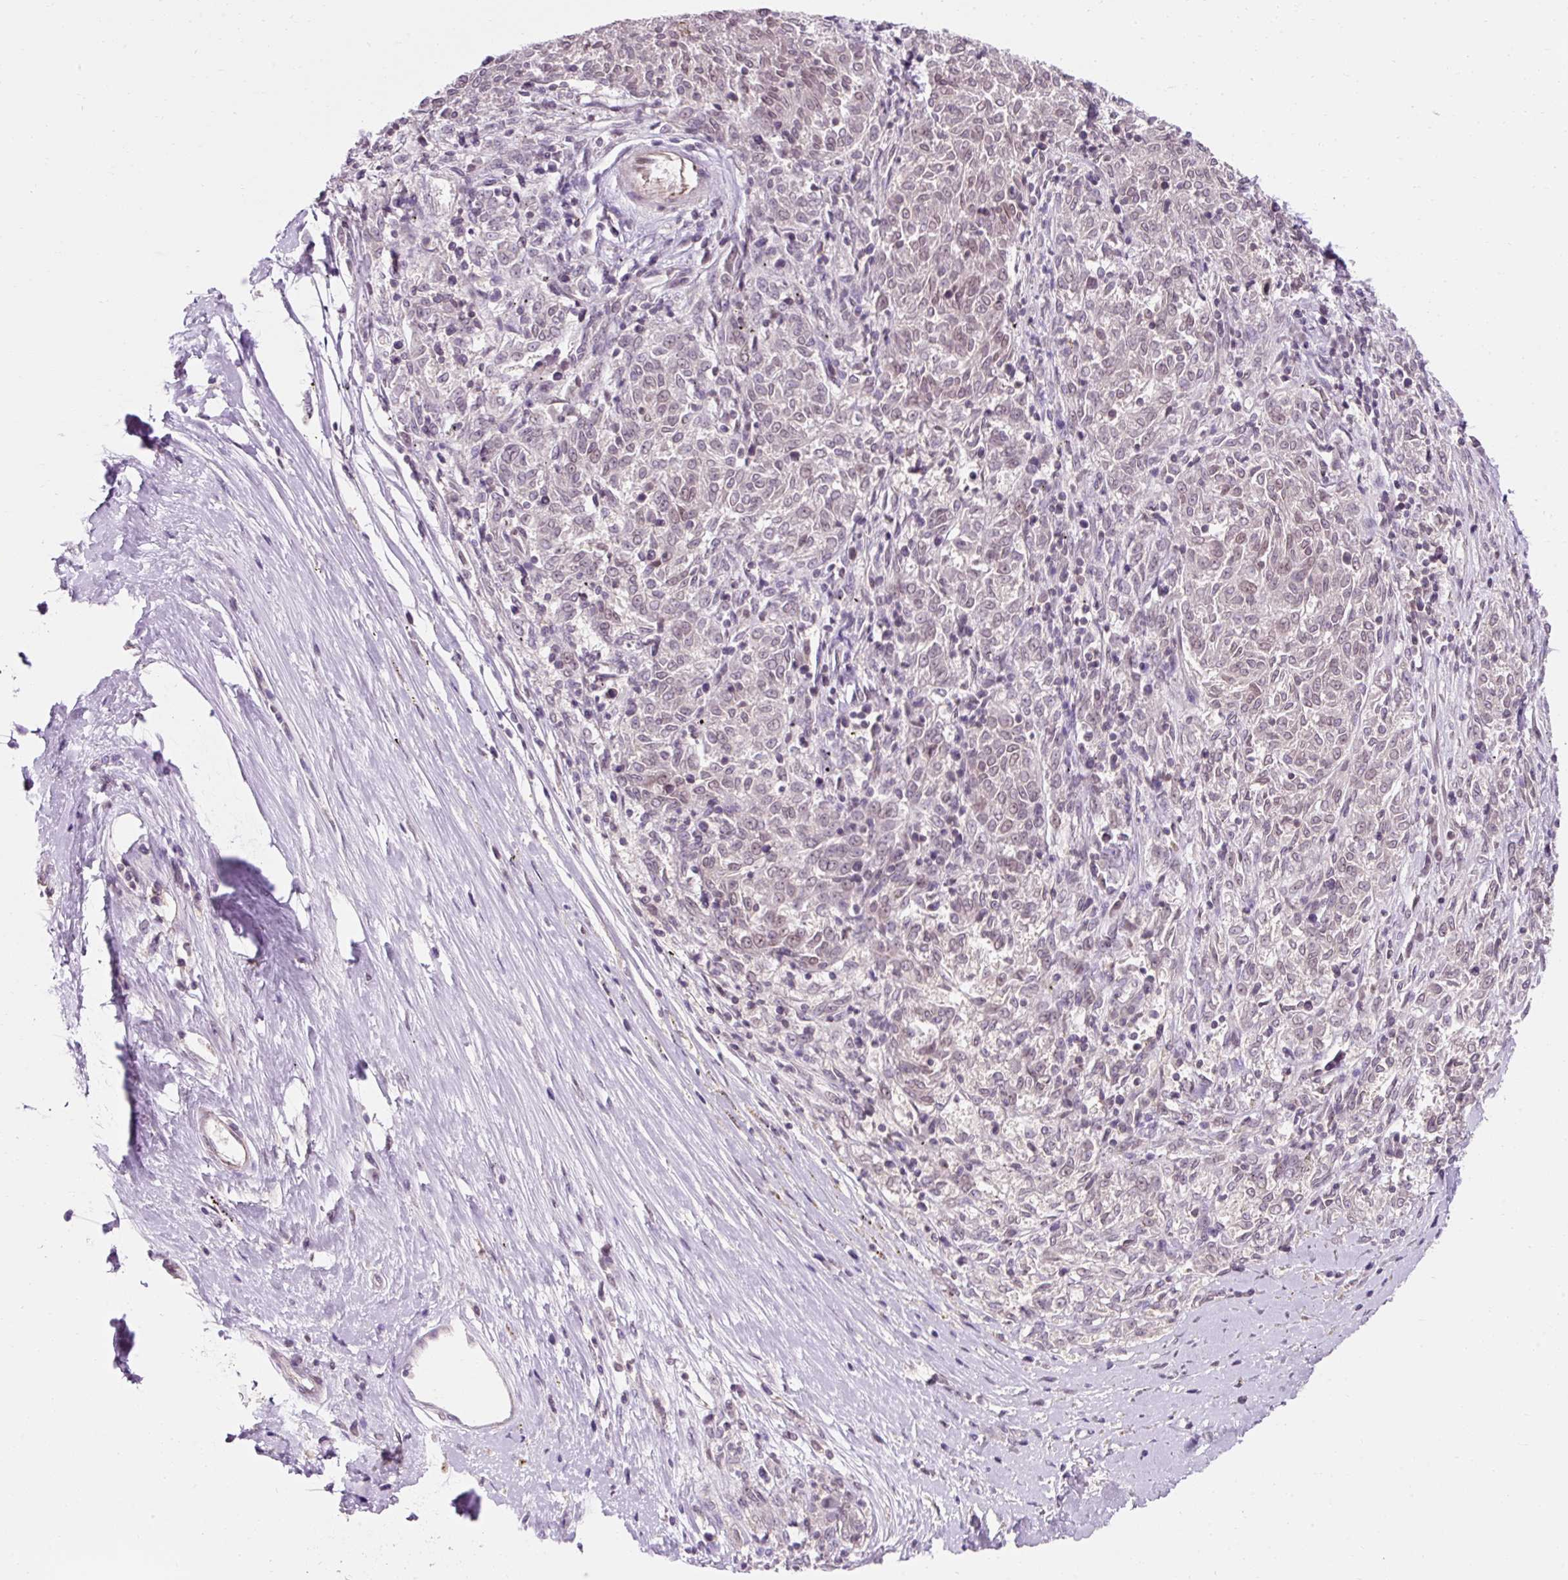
{"staining": {"intensity": "negative", "quantity": "none", "location": "none"}, "tissue": "melanoma", "cell_type": "Tumor cells", "image_type": "cancer", "snomed": [{"axis": "morphology", "description": "Malignant melanoma, NOS"}, {"axis": "topography", "description": "Skin"}], "caption": "Histopathology image shows no significant protein positivity in tumor cells of malignant melanoma.", "gene": "ZNF610", "patient": {"sex": "female", "age": 72}}